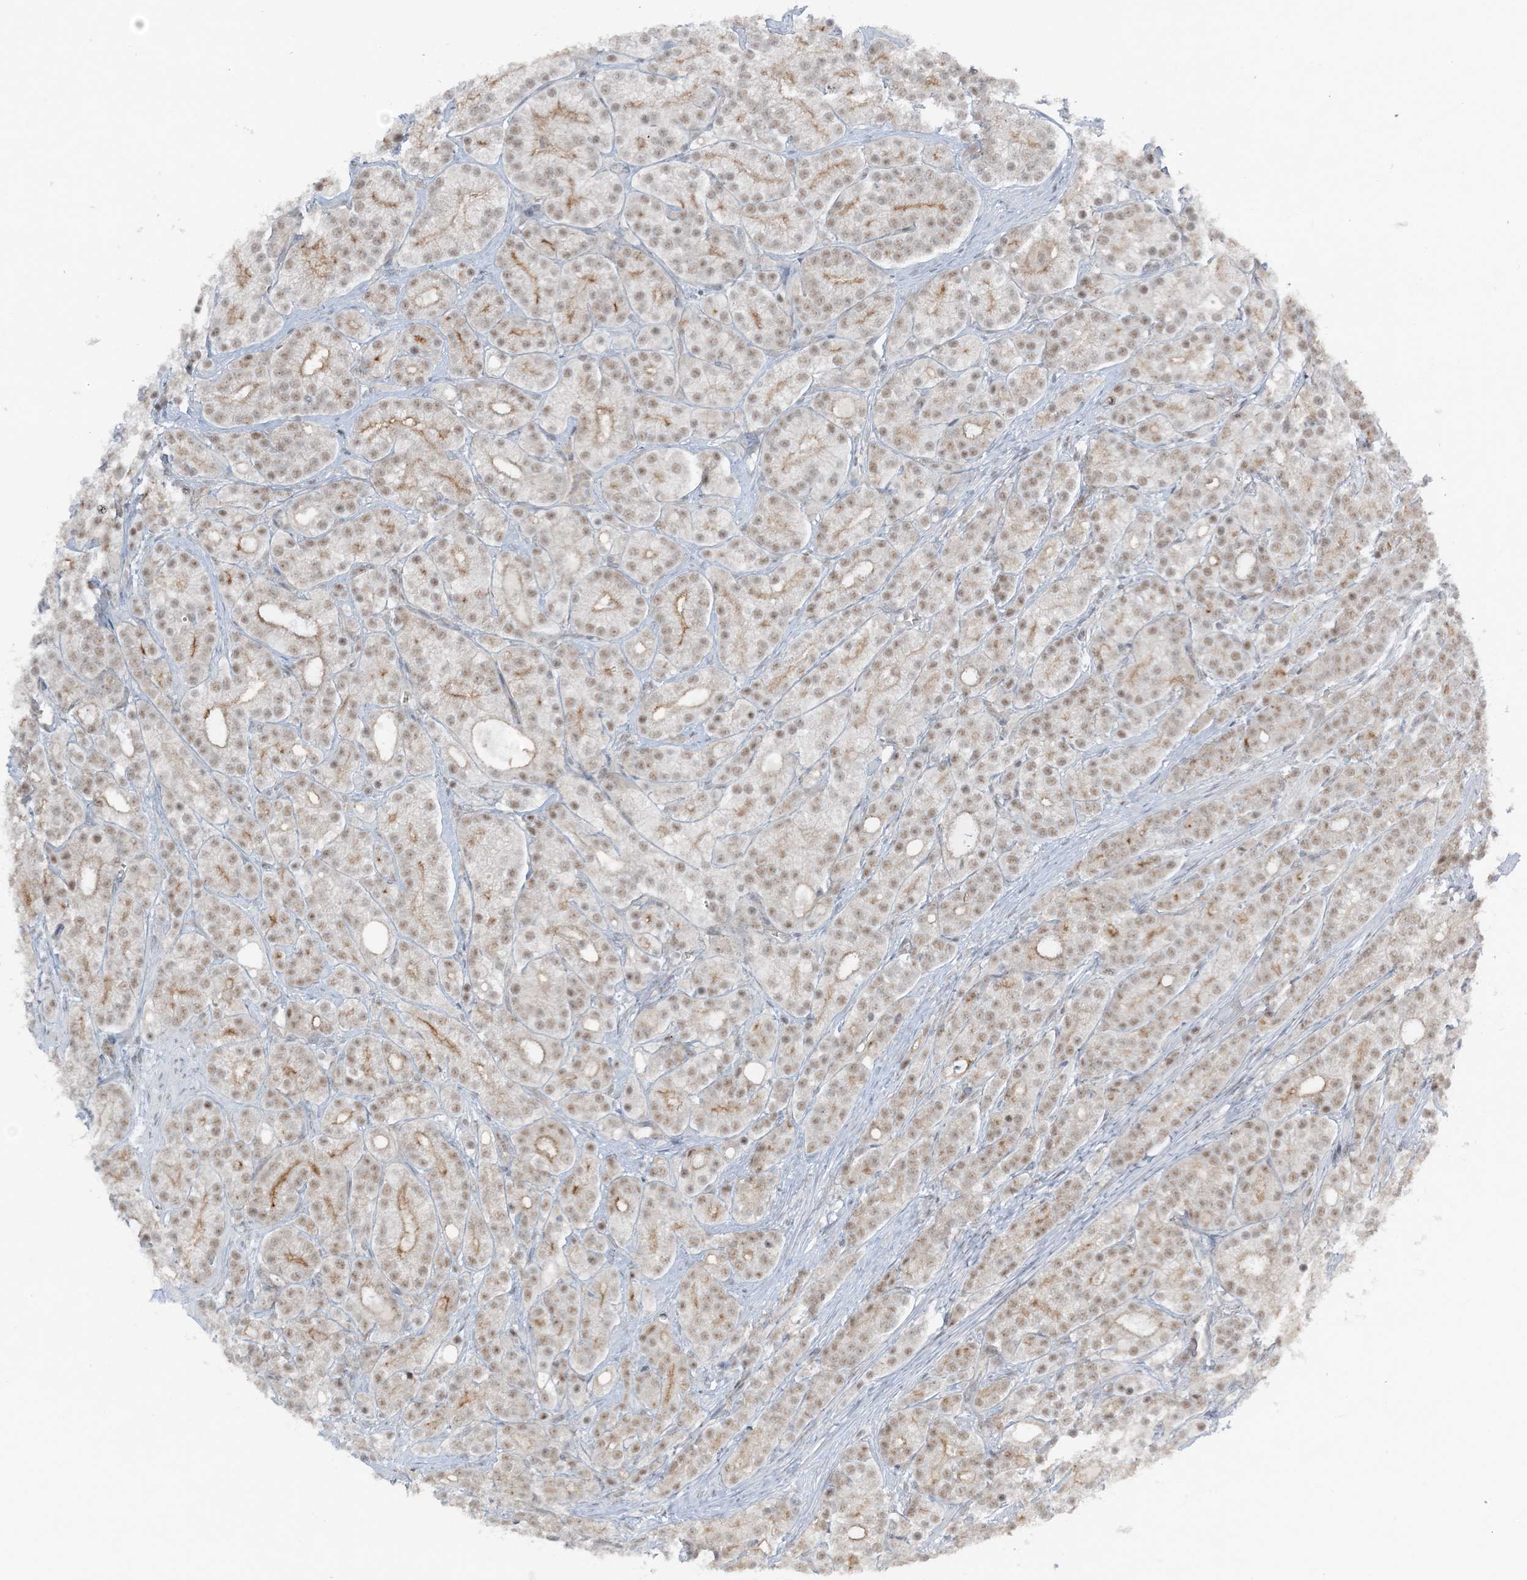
{"staining": {"intensity": "weak", "quantity": "25%-75%", "location": "nuclear"}, "tissue": "prostate cancer", "cell_type": "Tumor cells", "image_type": "cancer", "snomed": [{"axis": "morphology", "description": "Adenocarcinoma, High grade"}, {"axis": "topography", "description": "Prostate"}], "caption": "Protein positivity by immunohistochemistry (IHC) demonstrates weak nuclear staining in approximately 25%-75% of tumor cells in prostate adenocarcinoma (high-grade). Nuclei are stained in blue.", "gene": "ATP11A", "patient": {"sex": "male", "age": 57}}